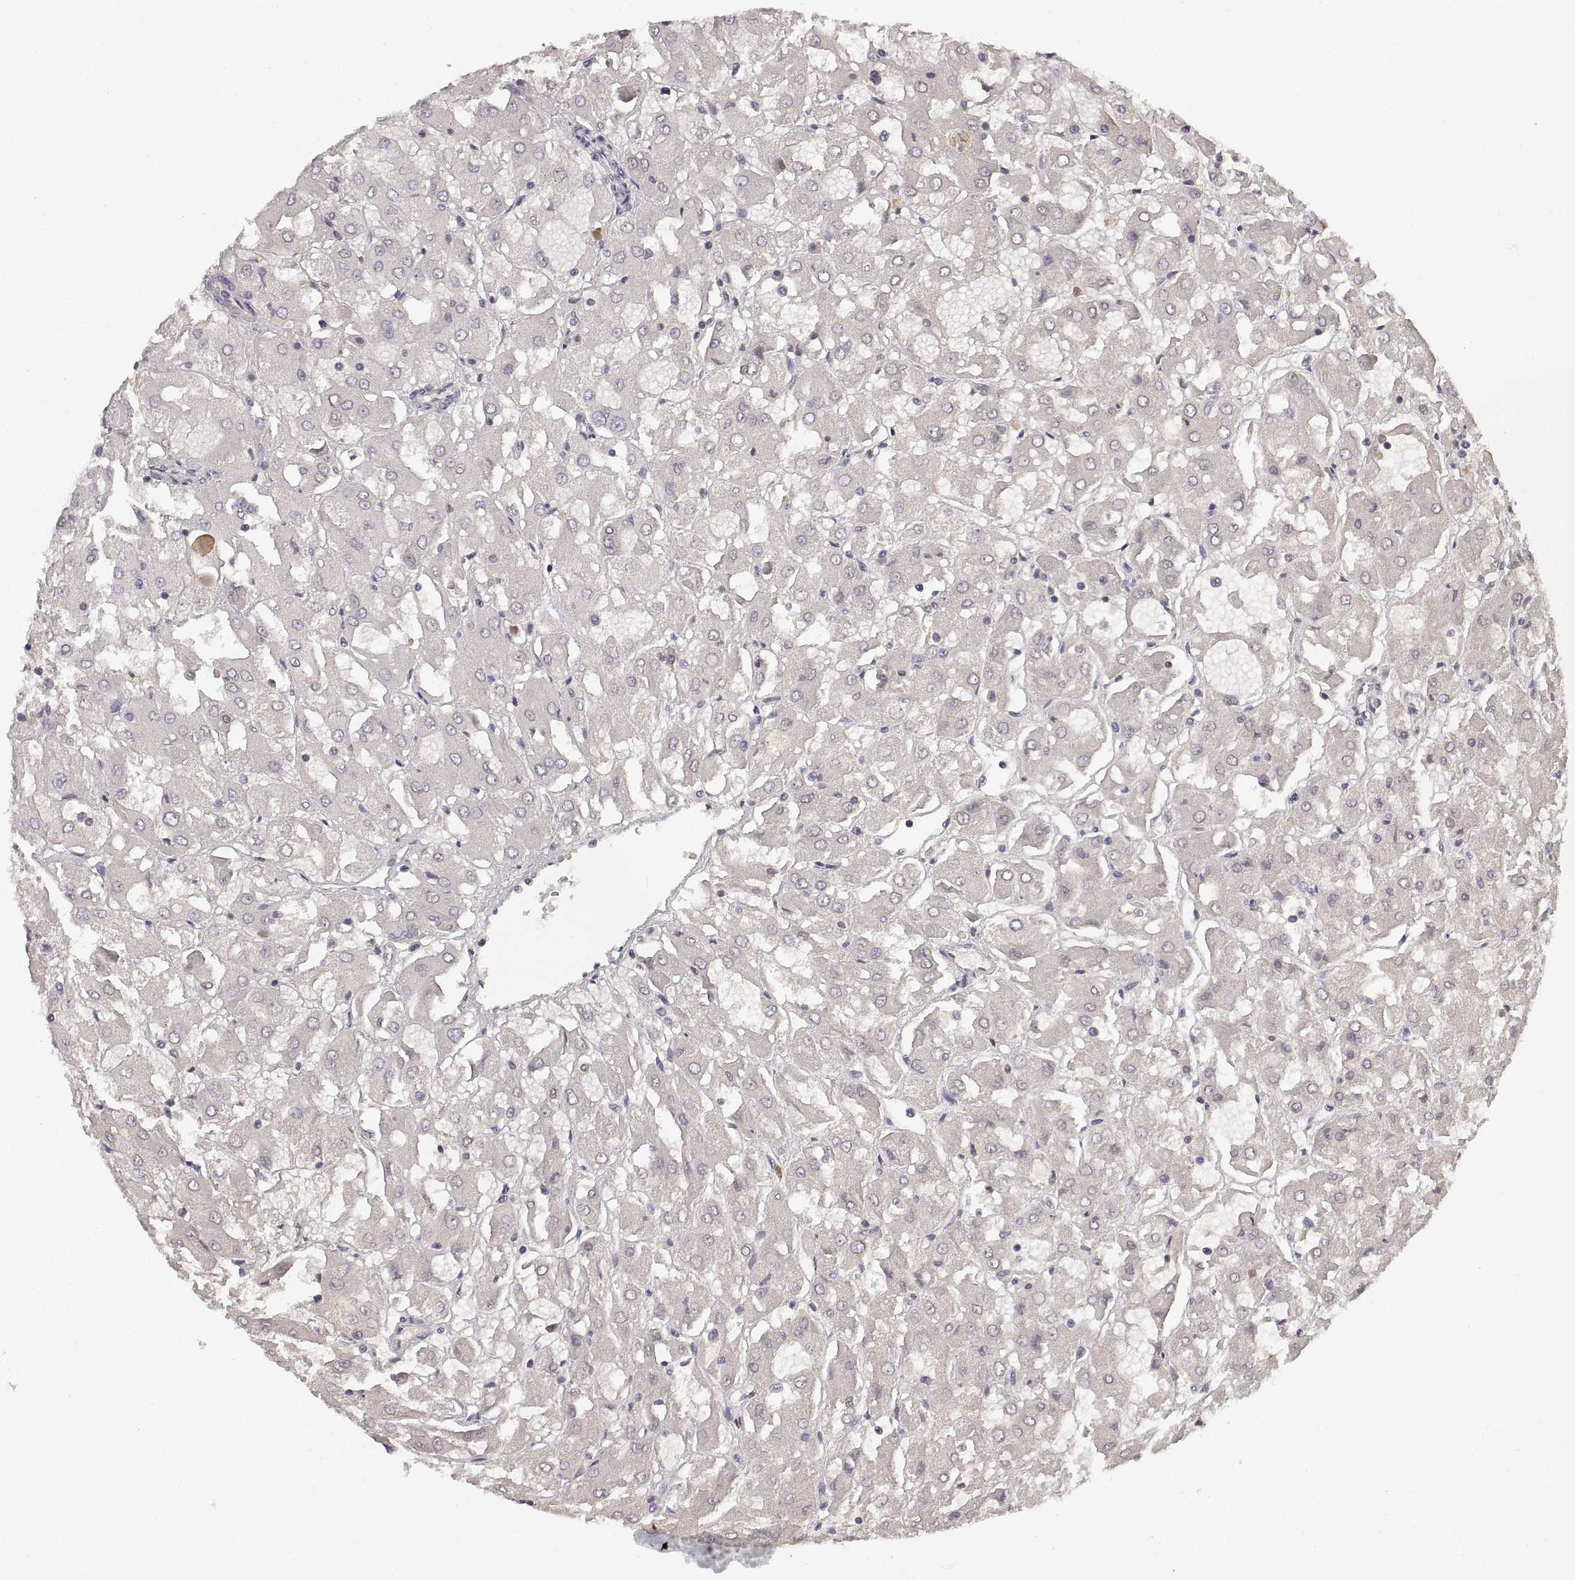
{"staining": {"intensity": "negative", "quantity": "none", "location": "none"}, "tissue": "renal cancer", "cell_type": "Tumor cells", "image_type": "cancer", "snomed": [{"axis": "morphology", "description": "Adenocarcinoma, NOS"}, {"axis": "topography", "description": "Kidney"}], "caption": "Immunohistochemical staining of human adenocarcinoma (renal) shows no significant expression in tumor cells.", "gene": "RUNDC3A", "patient": {"sex": "male", "age": 72}}